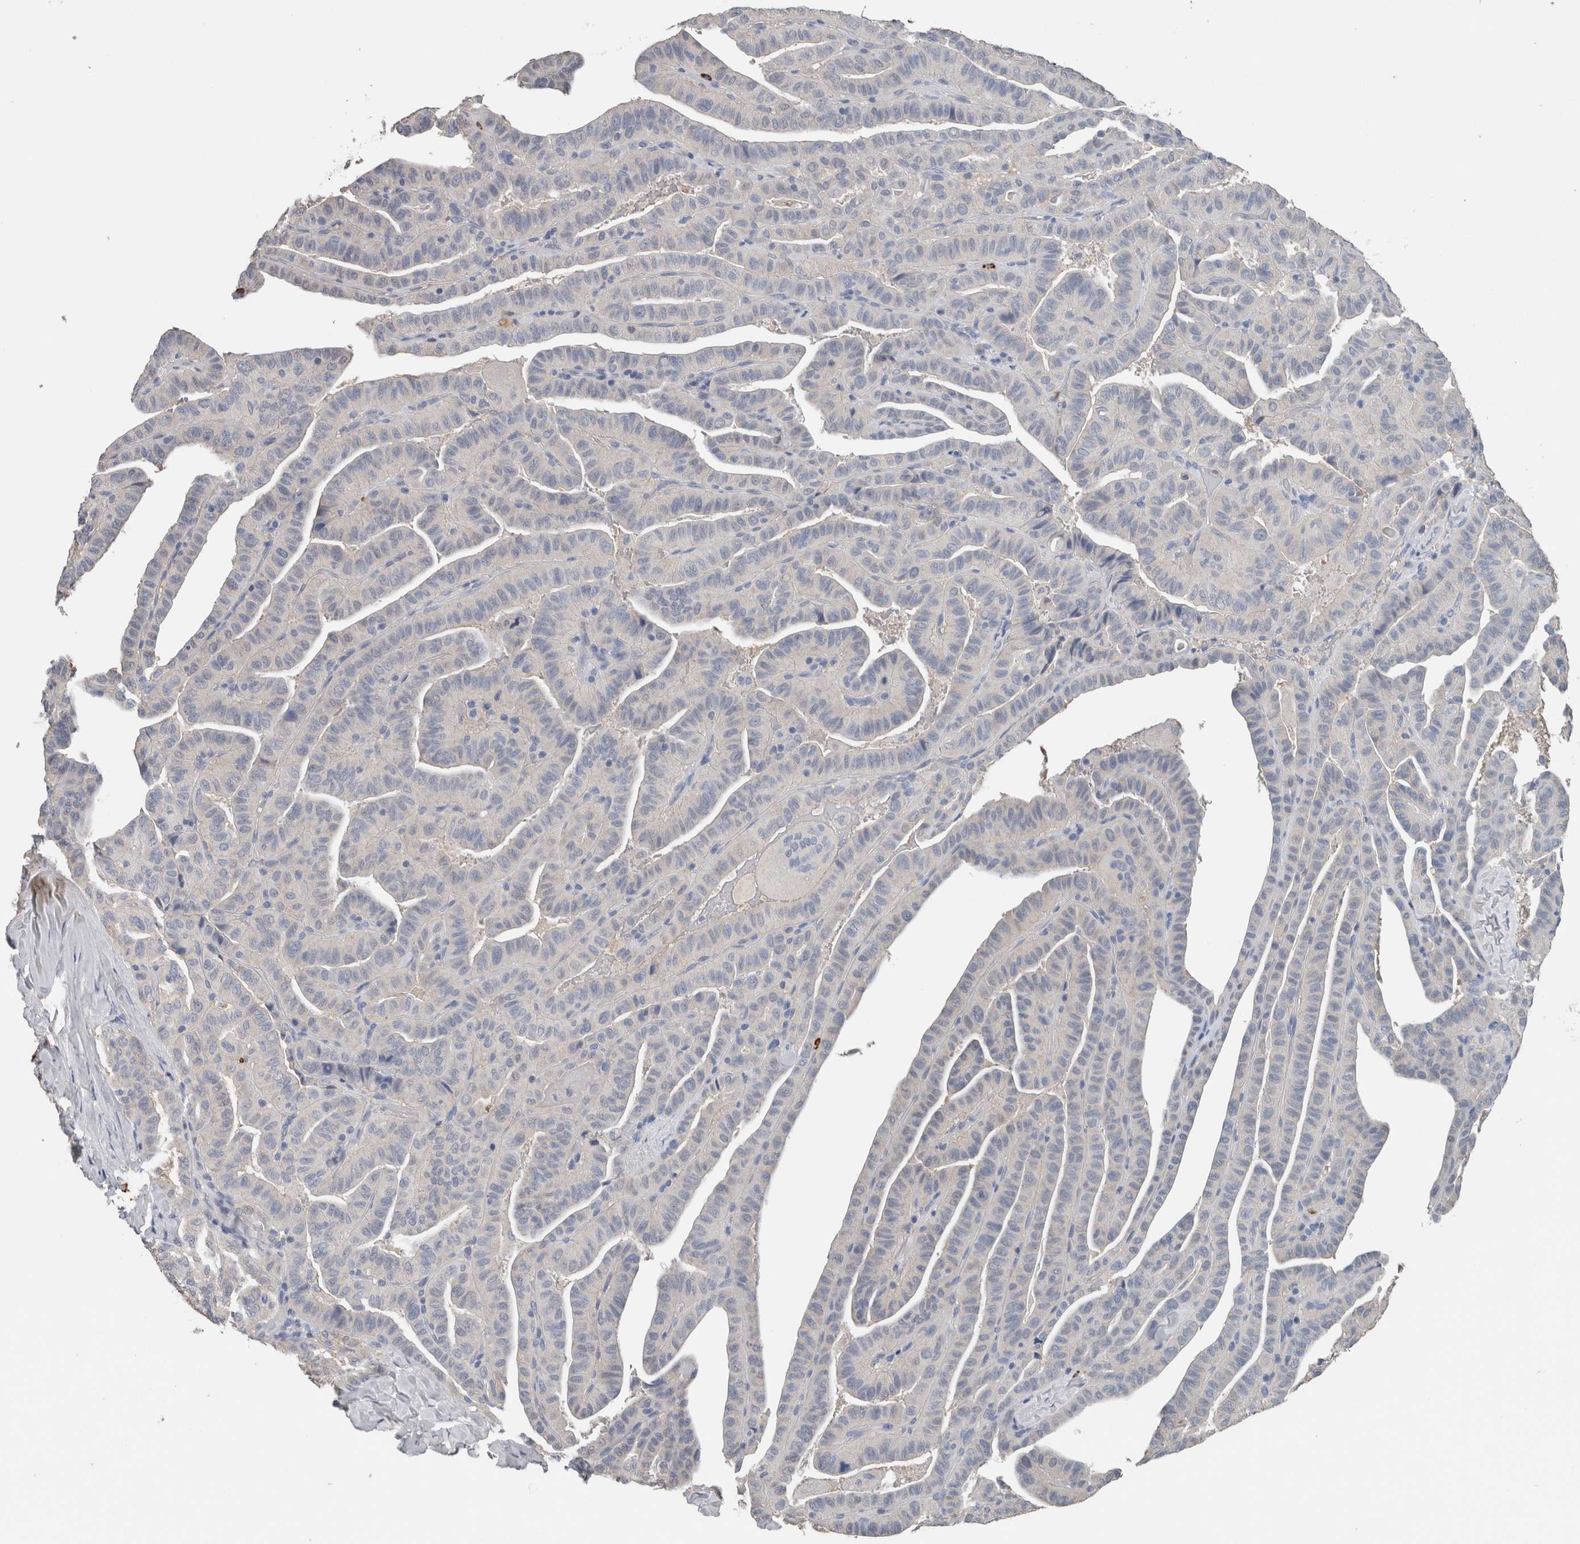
{"staining": {"intensity": "negative", "quantity": "none", "location": "none"}, "tissue": "thyroid cancer", "cell_type": "Tumor cells", "image_type": "cancer", "snomed": [{"axis": "morphology", "description": "Papillary adenocarcinoma, NOS"}, {"axis": "topography", "description": "Thyroid gland"}], "caption": "Immunohistochemistry (IHC) of thyroid papillary adenocarcinoma demonstrates no staining in tumor cells.", "gene": "CRNN", "patient": {"sex": "male", "age": 77}}